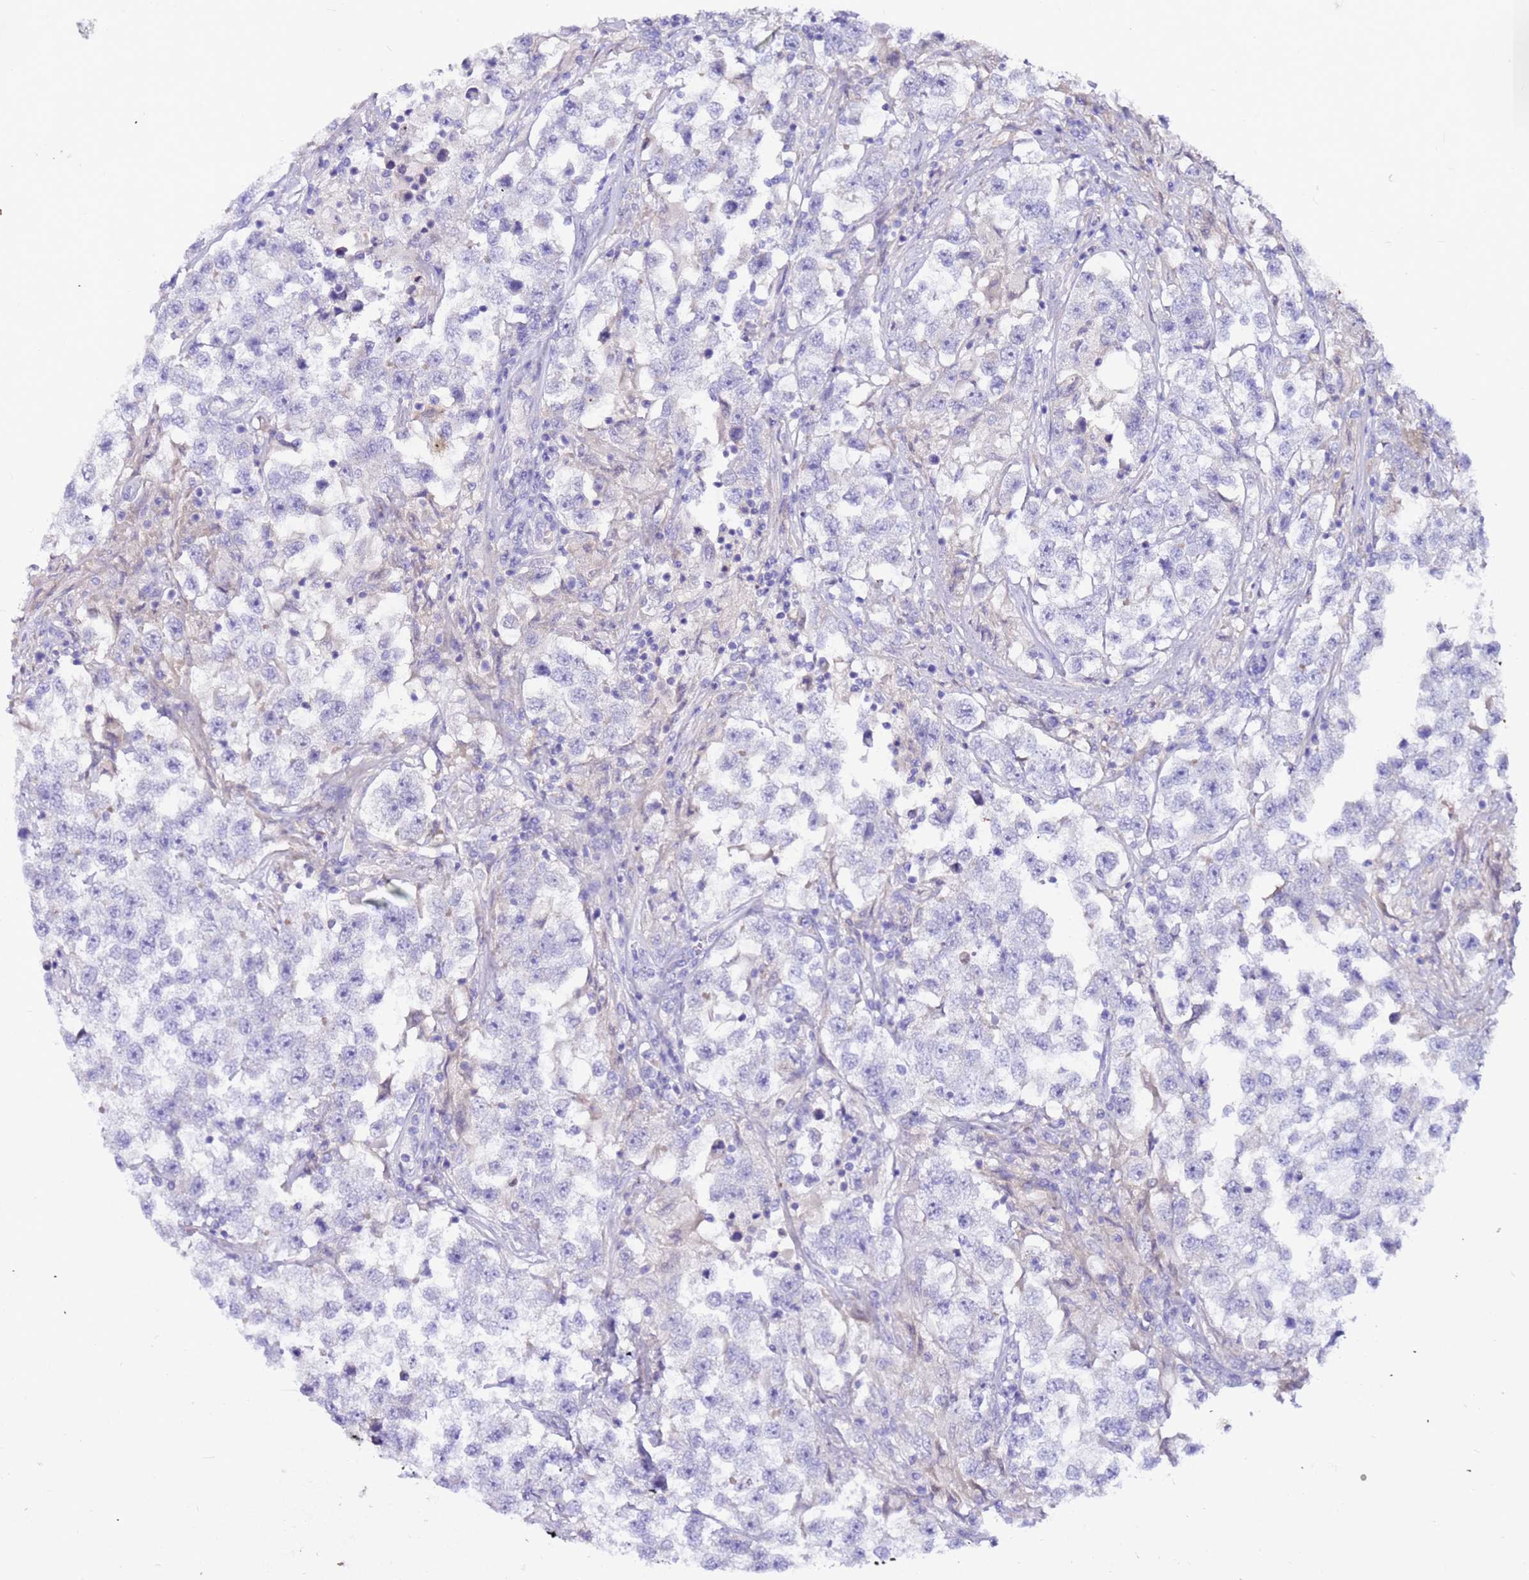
{"staining": {"intensity": "negative", "quantity": "none", "location": "none"}, "tissue": "testis cancer", "cell_type": "Tumor cells", "image_type": "cancer", "snomed": [{"axis": "morphology", "description": "Seminoma, NOS"}, {"axis": "topography", "description": "Testis"}], "caption": "The immunohistochemistry (IHC) histopathology image has no significant positivity in tumor cells of testis cancer tissue.", "gene": "DCDC2B", "patient": {"sex": "male", "age": 46}}